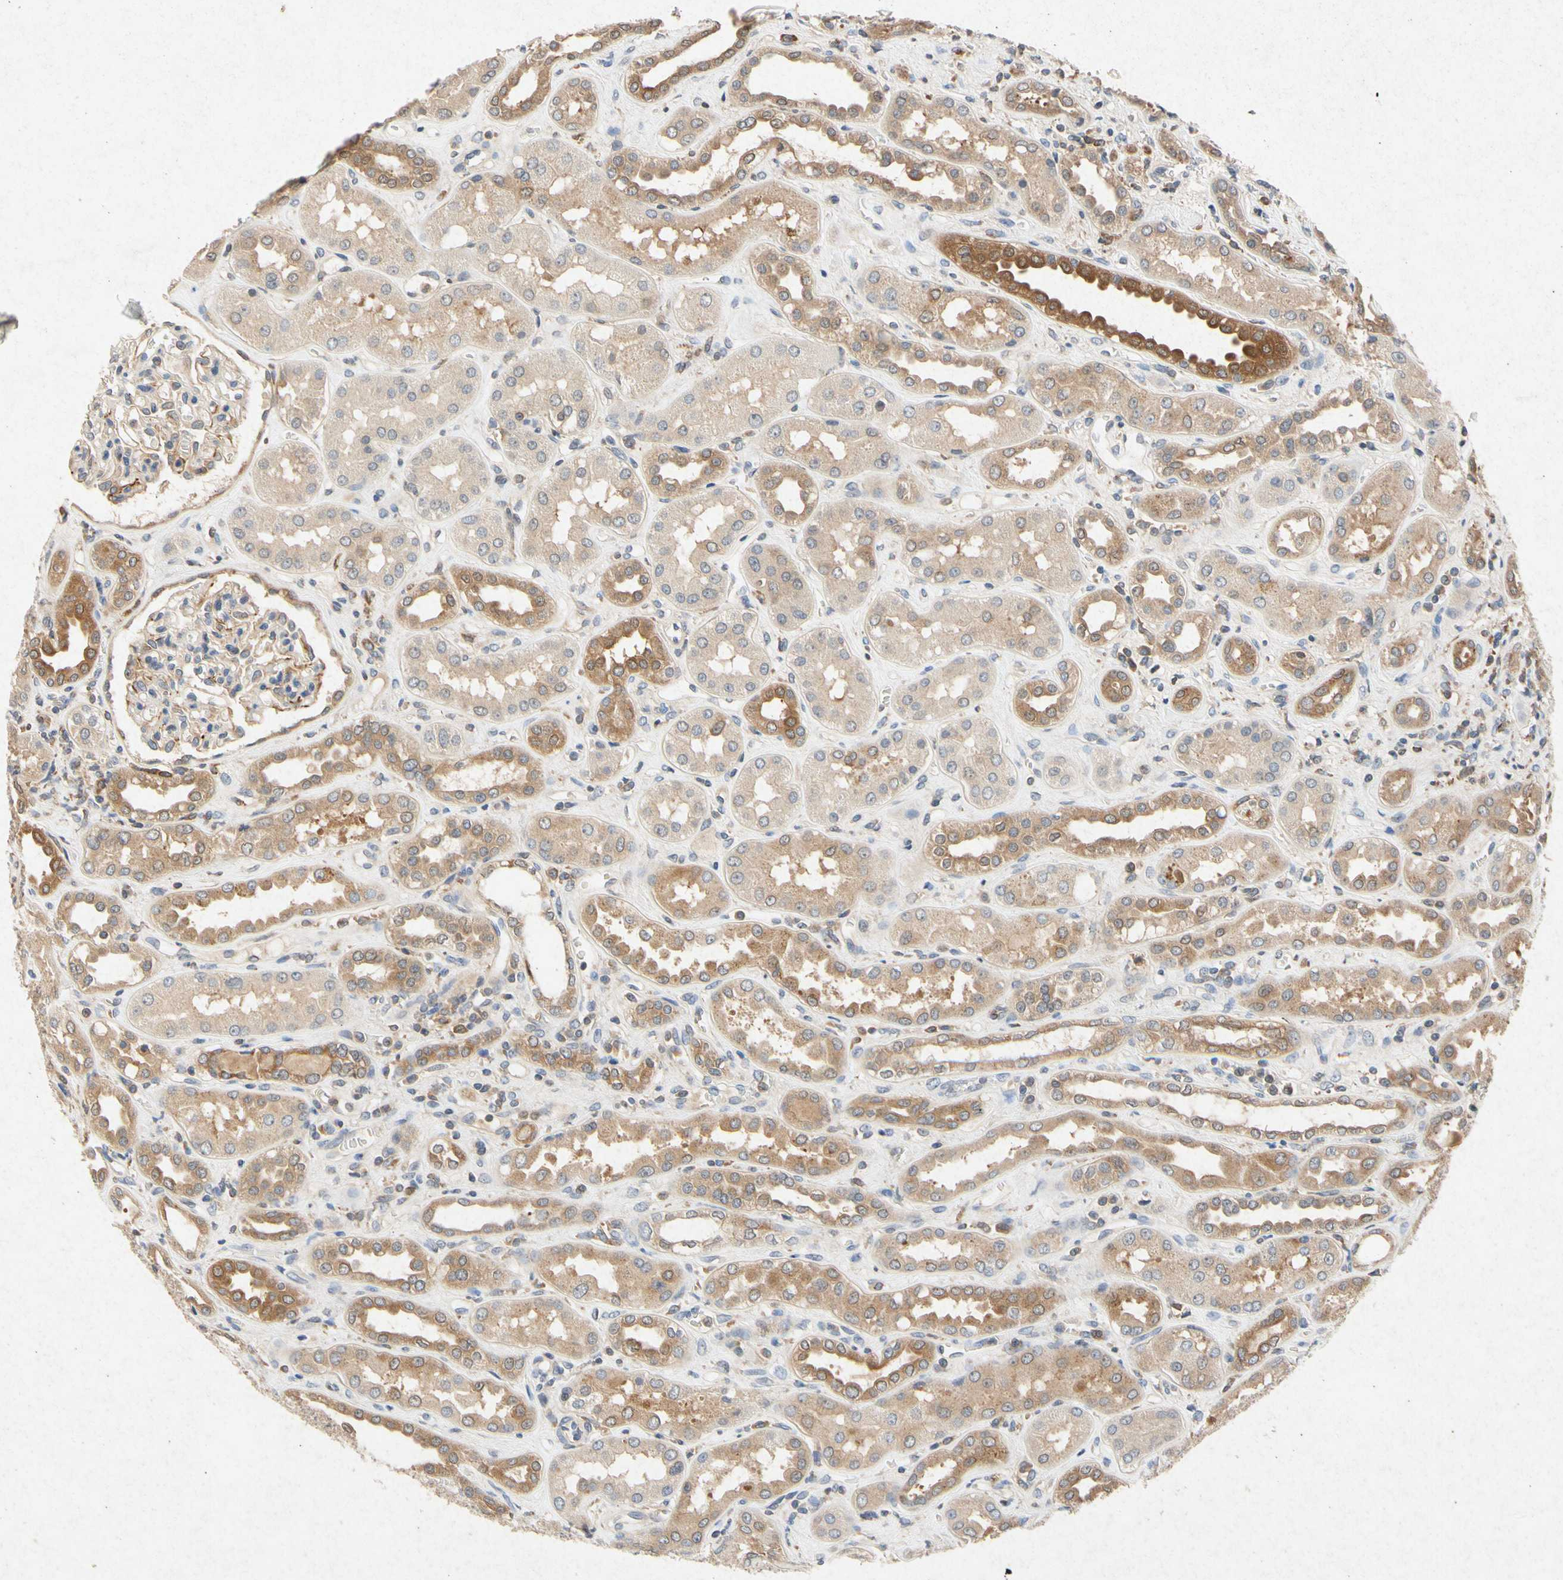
{"staining": {"intensity": "weak", "quantity": "<25%", "location": "cytoplasmic/membranous"}, "tissue": "kidney", "cell_type": "Cells in glomeruli", "image_type": "normal", "snomed": [{"axis": "morphology", "description": "Normal tissue, NOS"}, {"axis": "topography", "description": "Kidney"}], "caption": "The immunohistochemistry (IHC) photomicrograph has no significant positivity in cells in glomeruli of kidney. (DAB (3,3'-diaminobenzidine) immunohistochemistry (IHC) with hematoxylin counter stain).", "gene": "RPS6KA1", "patient": {"sex": "male", "age": 59}}